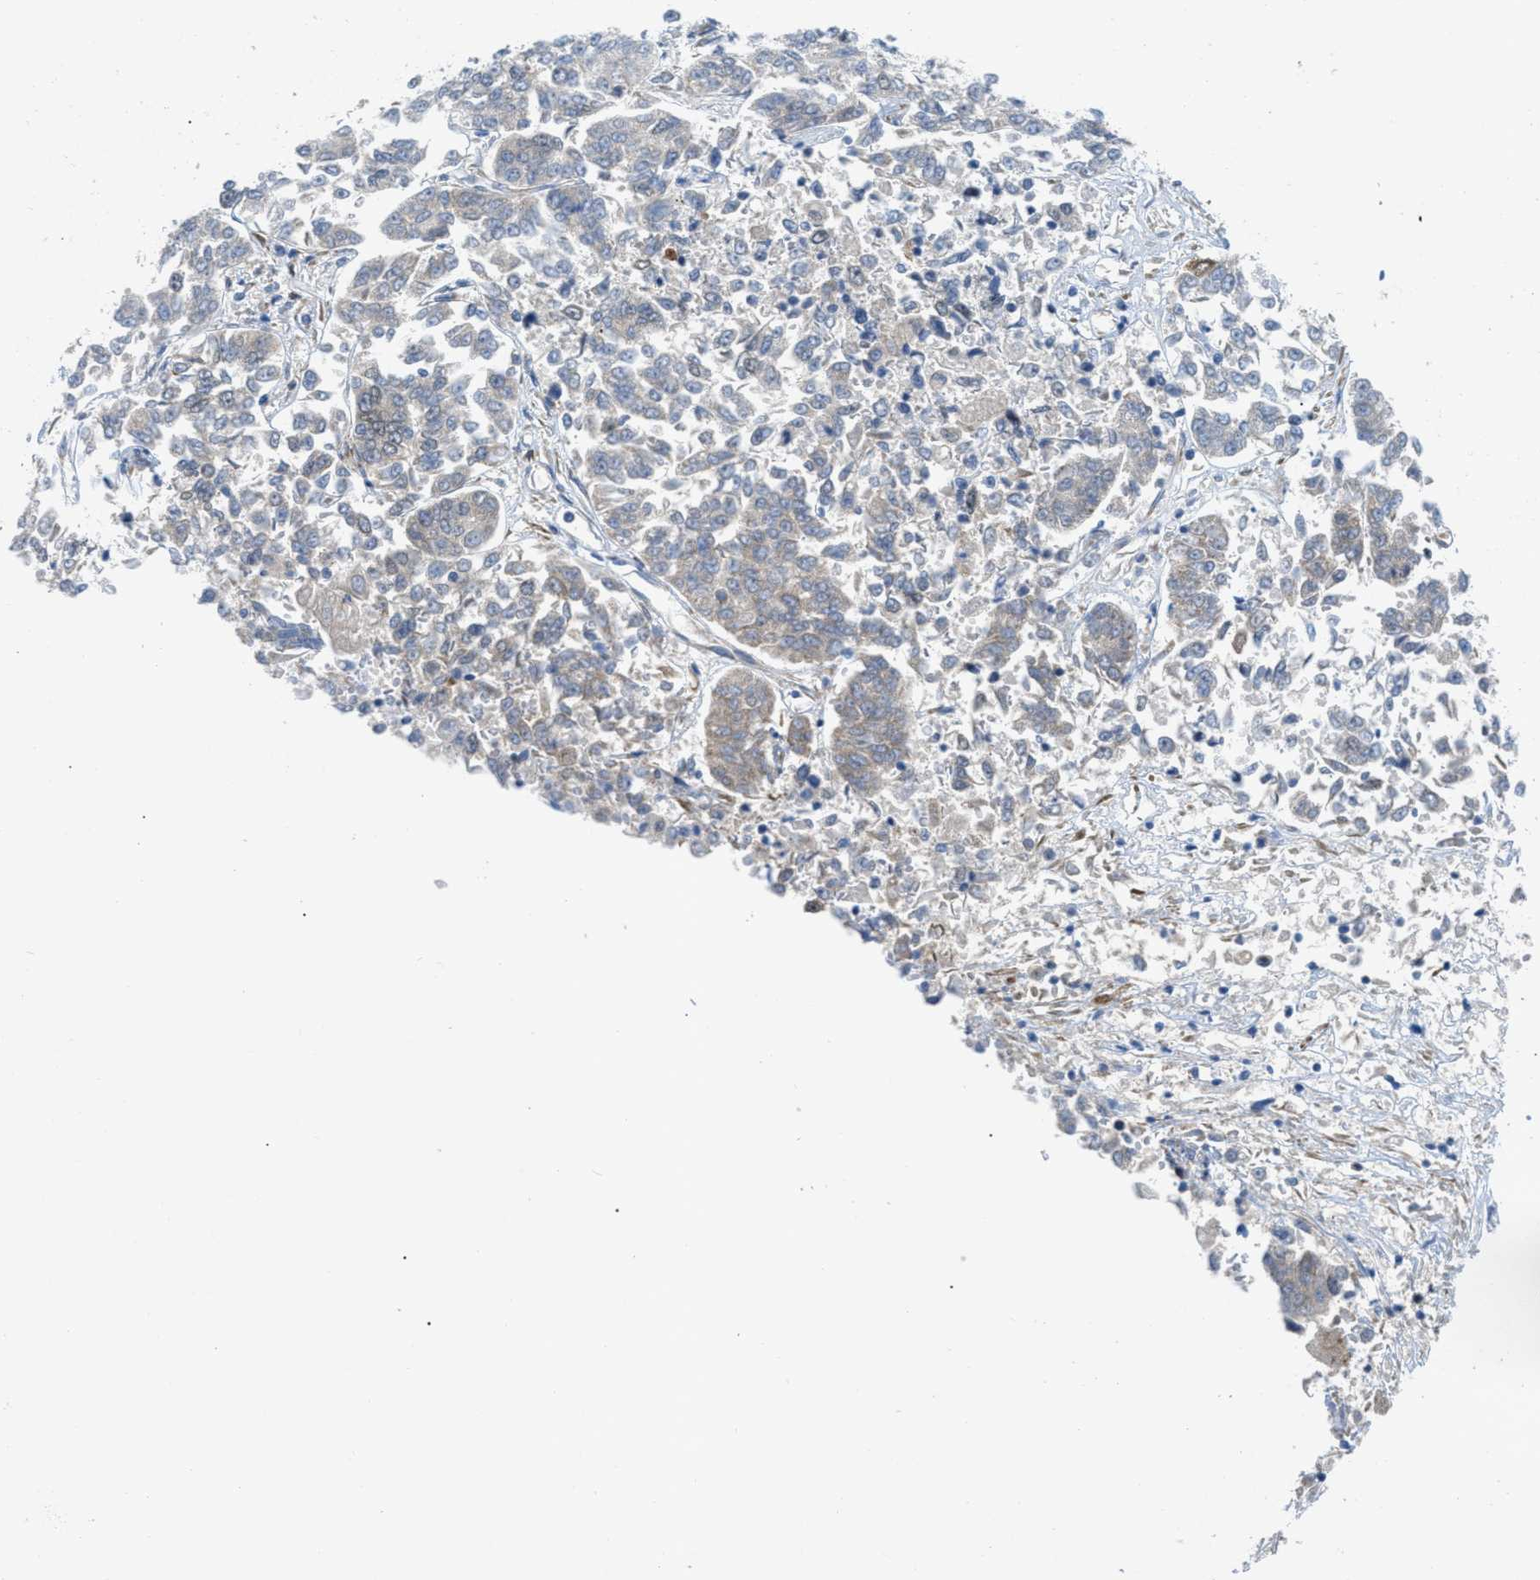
{"staining": {"intensity": "weak", "quantity": "<25%", "location": "nuclear"}, "tissue": "lung cancer", "cell_type": "Tumor cells", "image_type": "cancer", "snomed": [{"axis": "morphology", "description": "Adenocarcinoma, NOS"}, {"axis": "topography", "description": "Lung"}], "caption": "Immunohistochemical staining of human lung cancer (adenocarcinoma) demonstrates no significant expression in tumor cells.", "gene": "ORC6", "patient": {"sex": "male", "age": 84}}